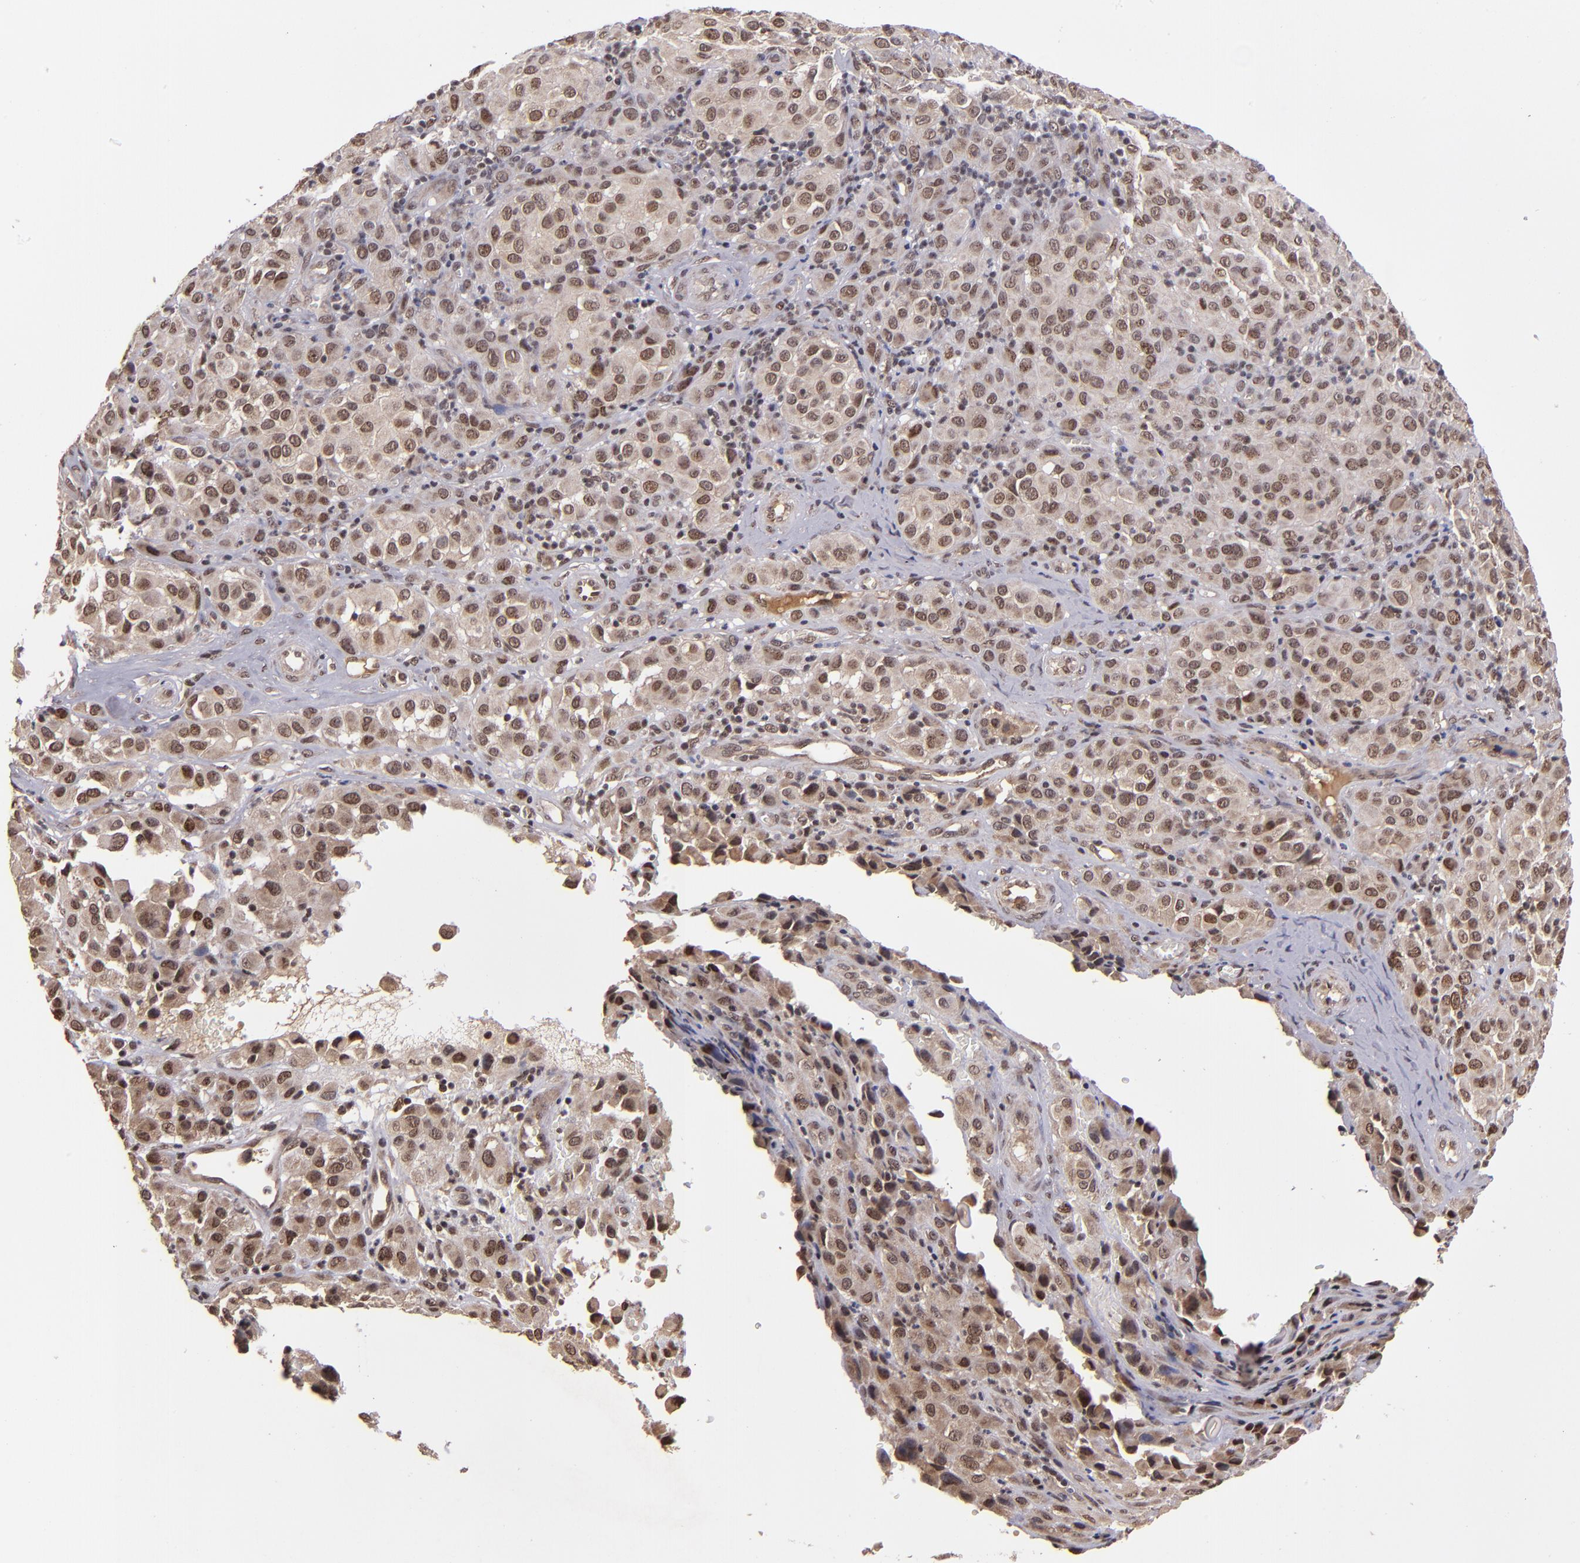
{"staining": {"intensity": "moderate", "quantity": ">75%", "location": "nuclear"}, "tissue": "melanoma", "cell_type": "Tumor cells", "image_type": "cancer", "snomed": [{"axis": "morphology", "description": "Malignant melanoma, NOS"}, {"axis": "topography", "description": "Skin"}], "caption": "Immunohistochemical staining of melanoma exhibits moderate nuclear protein staining in approximately >75% of tumor cells. (DAB (3,3'-diaminobenzidine) IHC with brightfield microscopy, high magnification).", "gene": "ABHD12B", "patient": {"sex": "female", "age": 21}}